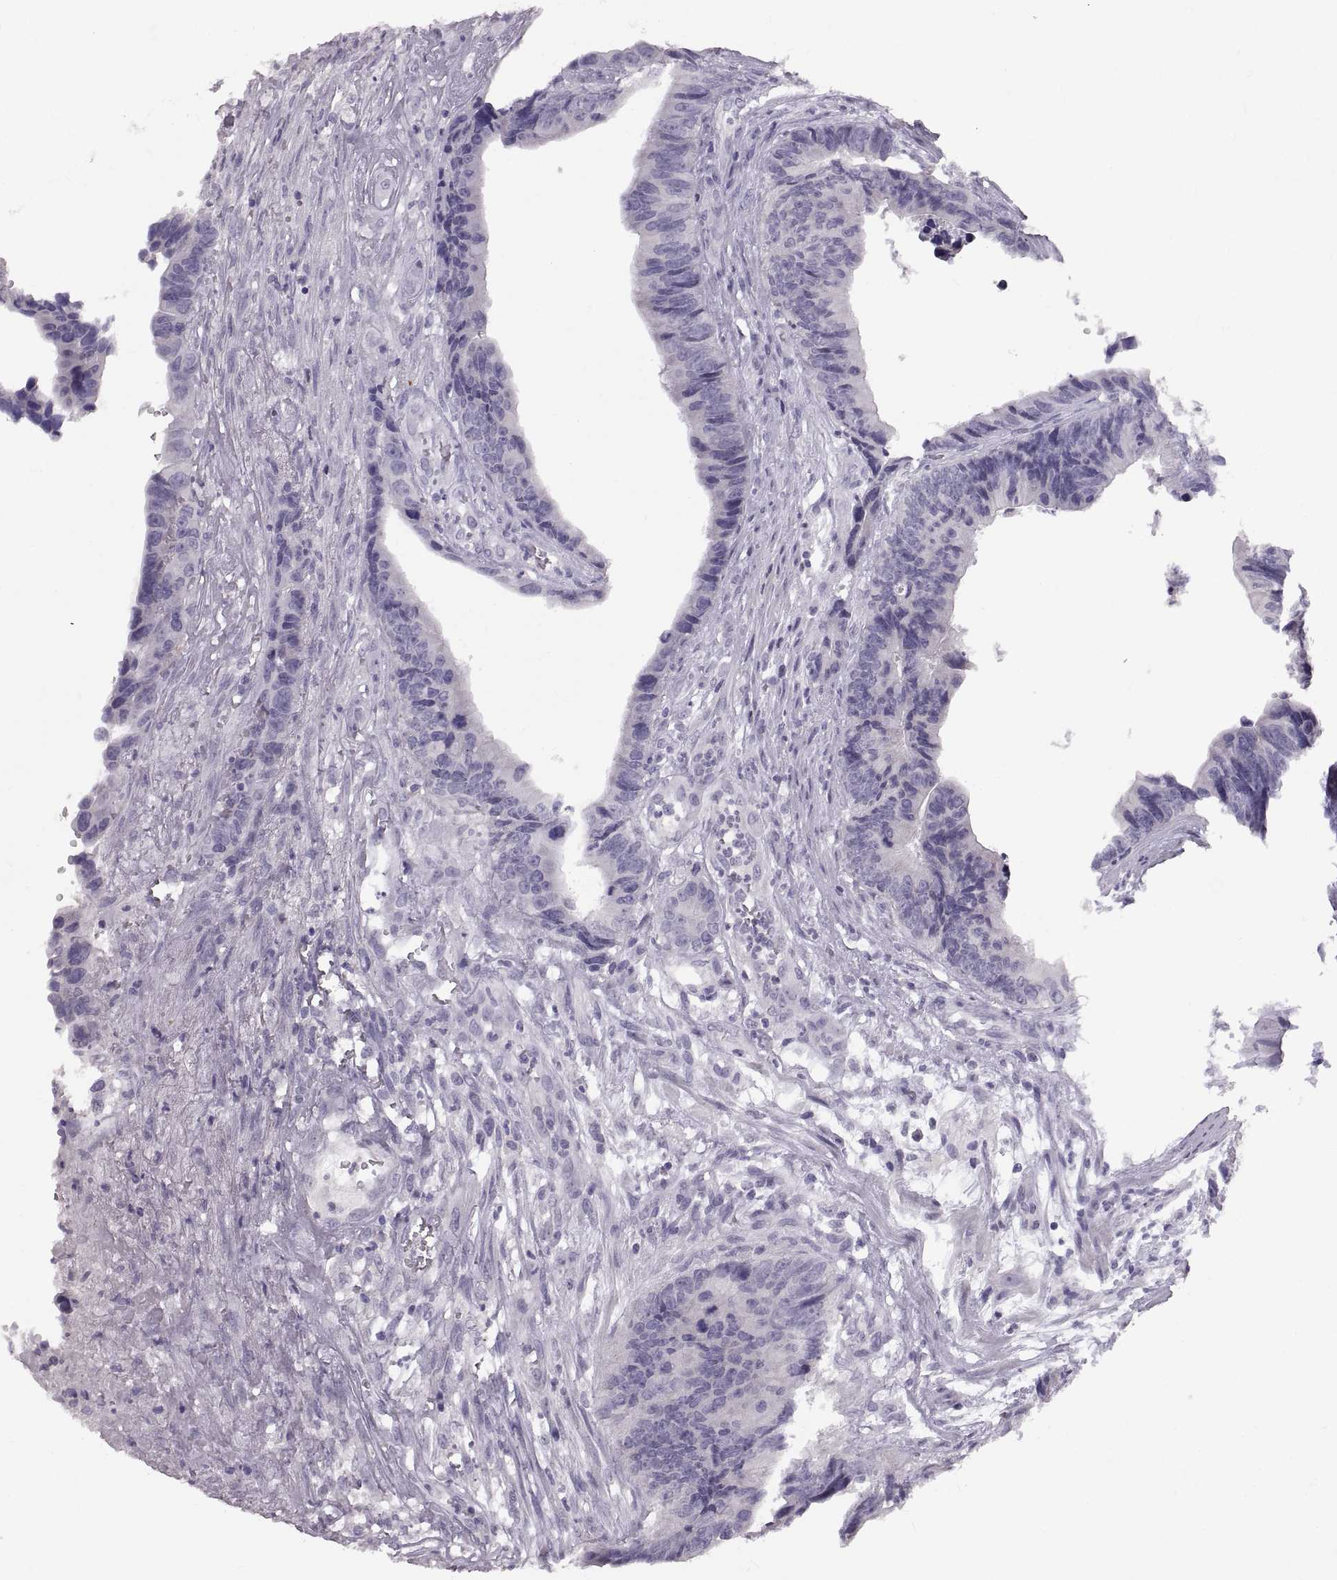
{"staining": {"intensity": "negative", "quantity": "none", "location": "none"}, "tissue": "colorectal cancer", "cell_type": "Tumor cells", "image_type": "cancer", "snomed": [{"axis": "morphology", "description": "Adenocarcinoma, NOS"}, {"axis": "topography", "description": "Colon"}], "caption": "High power microscopy image of an immunohistochemistry (IHC) histopathology image of colorectal cancer (adenocarcinoma), revealing no significant expression in tumor cells.", "gene": "SPACDR", "patient": {"sex": "female", "age": 87}}